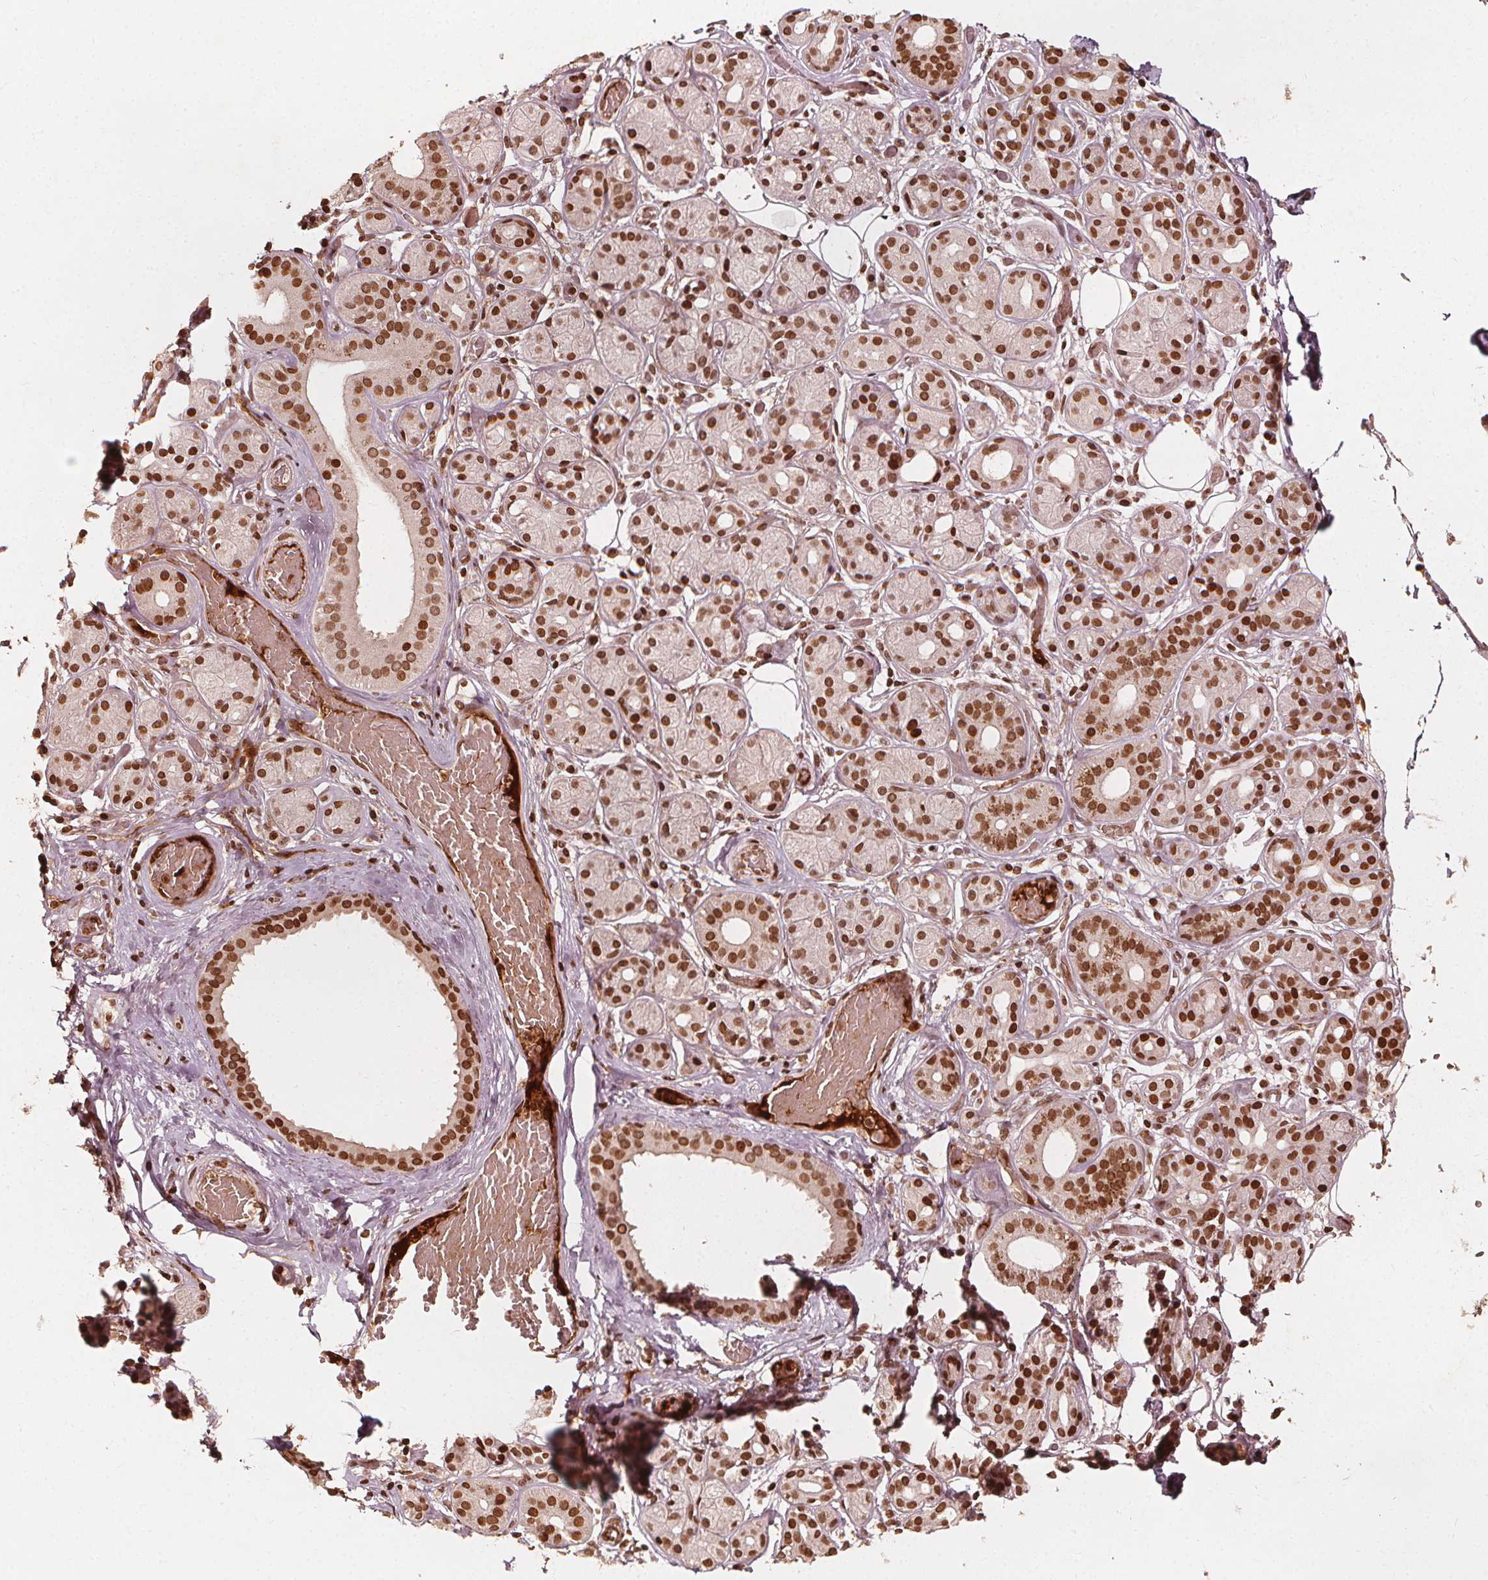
{"staining": {"intensity": "moderate", "quantity": ">75%", "location": "nuclear"}, "tissue": "salivary gland", "cell_type": "Glandular cells", "image_type": "normal", "snomed": [{"axis": "morphology", "description": "Normal tissue, NOS"}, {"axis": "topography", "description": "Salivary gland"}, {"axis": "topography", "description": "Peripheral nerve tissue"}], "caption": "Brown immunohistochemical staining in unremarkable human salivary gland displays moderate nuclear expression in approximately >75% of glandular cells.", "gene": "H3C14", "patient": {"sex": "male", "age": 71}}